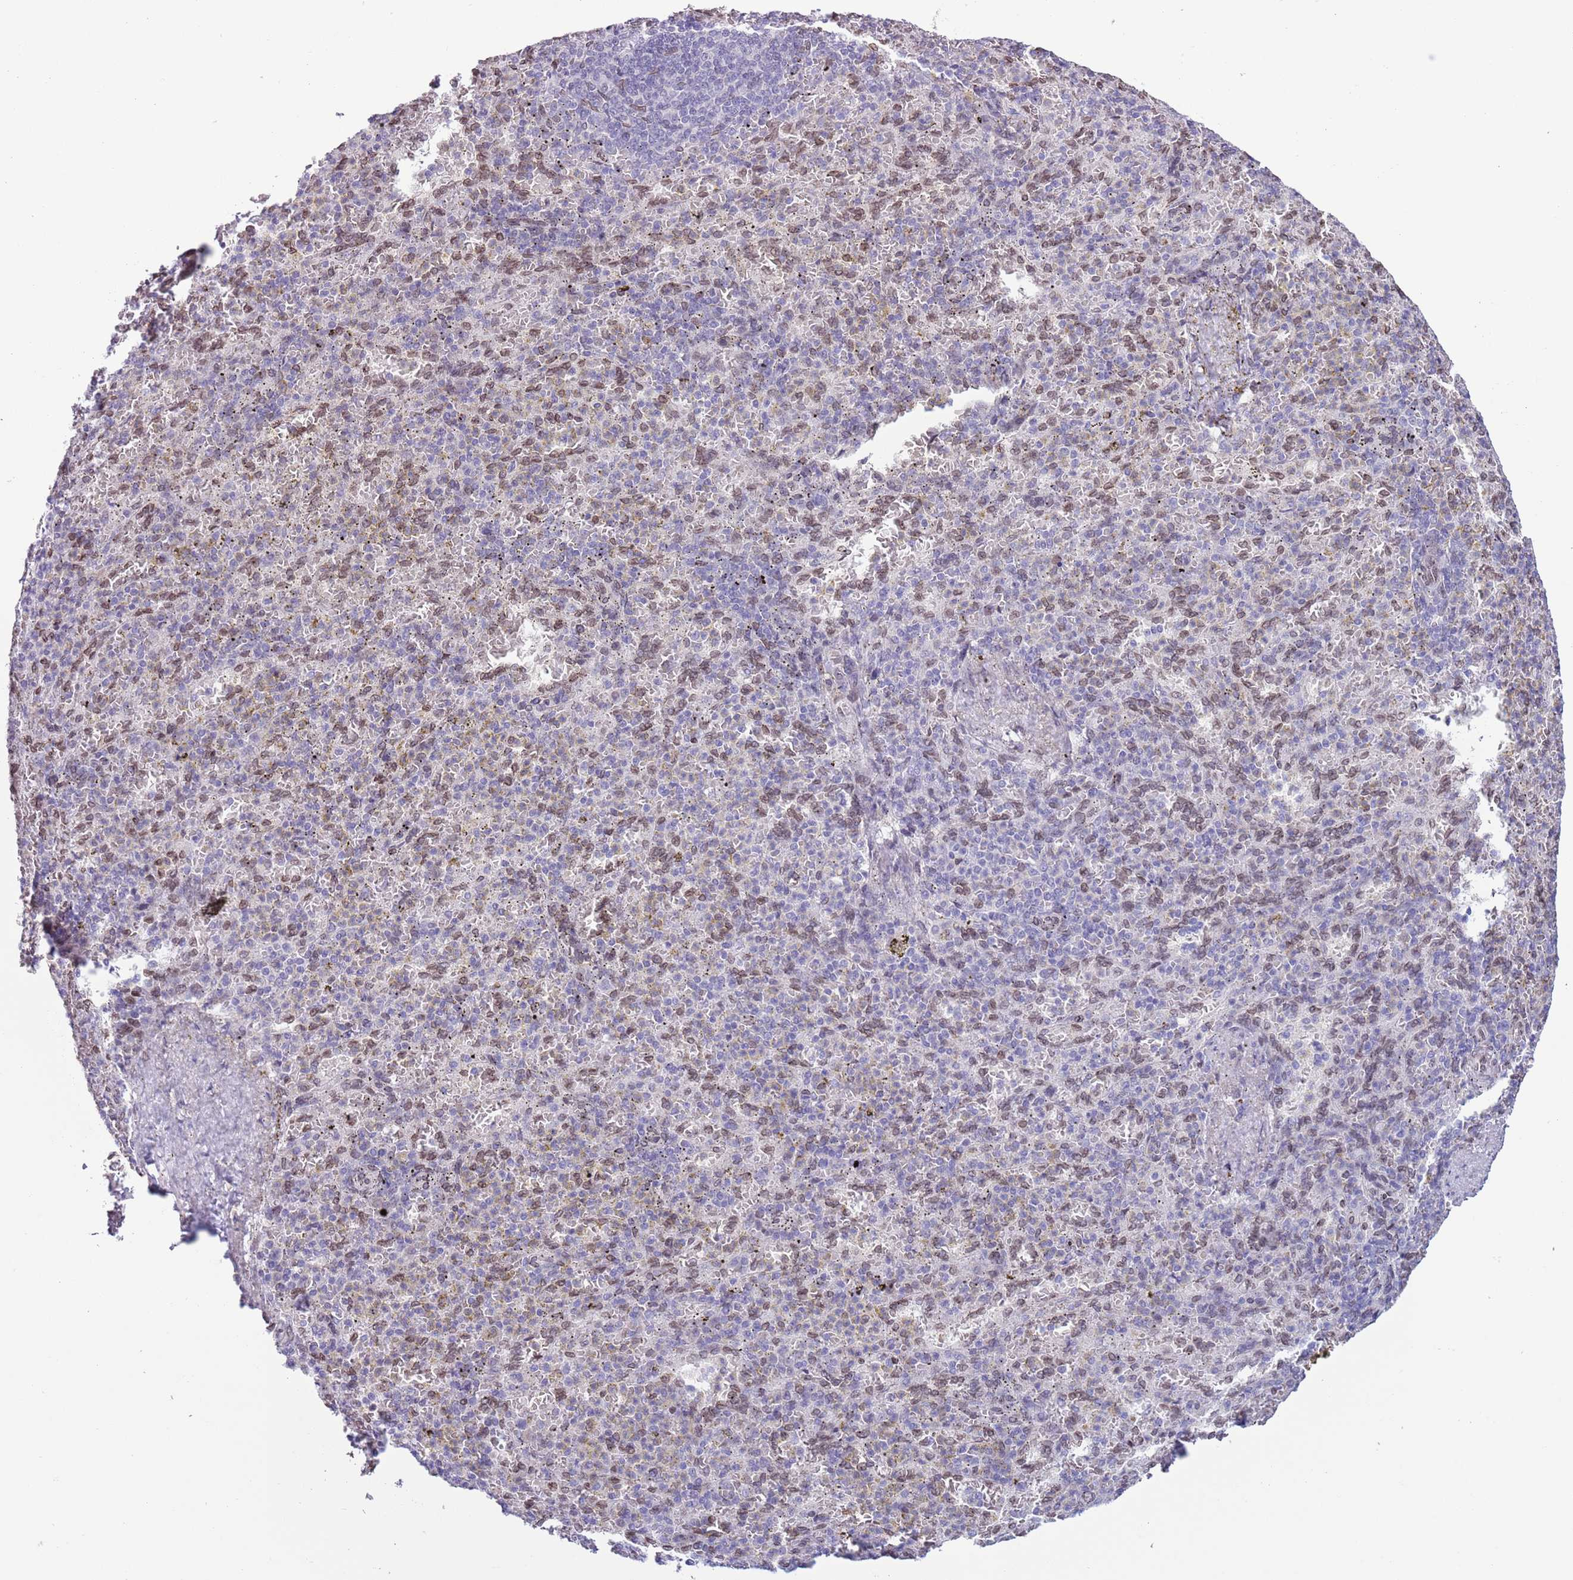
{"staining": {"intensity": "moderate", "quantity": "<25%", "location": "cytoplasmic/membranous,nuclear"}, "tissue": "spleen", "cell_type": "Cells in red pulp", "image_type": "normal", "snomed": [{"axis": "morphology", "description": "Normal tissue, NOS"}, {"axis": "topography", "description": "Spleen"}], "caption": "Protein analysis of benign spleen shows moderate cytoplasmic/membranous,nuclear positivity in about <25% of cells in red pulp. (DAB (3,3'-diaminobenzidine) = brown stain, brightfield microscopy at high magnification).", "gene": "ZGLP1", "patient": {"sex": "female", "age": 74}}